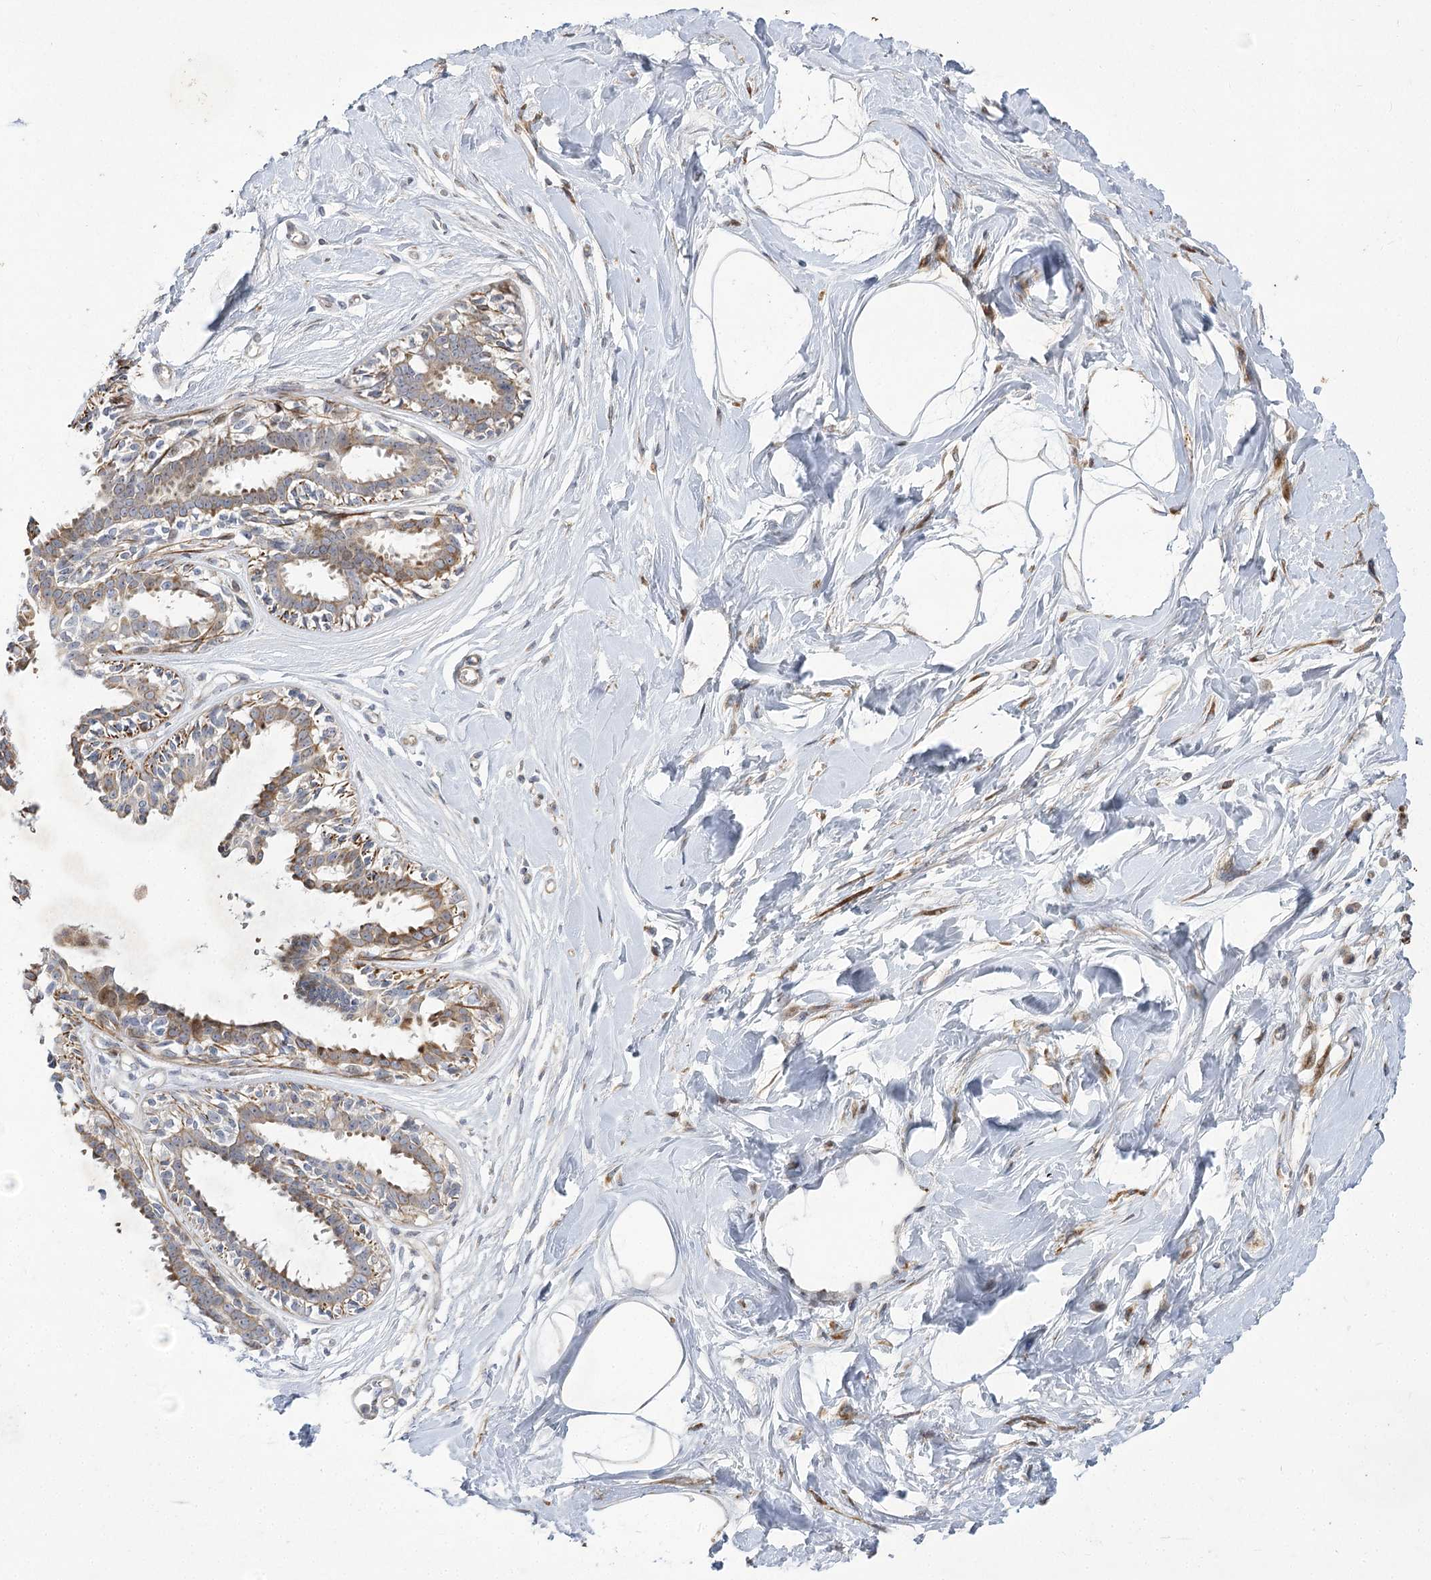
{"staining": {"intensity": "negative", "quantity": "none", "location": "none"}, "tissue": "breast", "cell_type": "Adipocytes", "image_type": "normal", "snomed": [{"axis": "morphology", "description": "Normal tissue, NOS"}, {"axis": "topography", "description": "Breast"}], "caption": "Breast stained for a protein using IHC reveals no staining adipocytes.", "gene": "RNF24", "patient": {"sex": "female", "age": 45}}